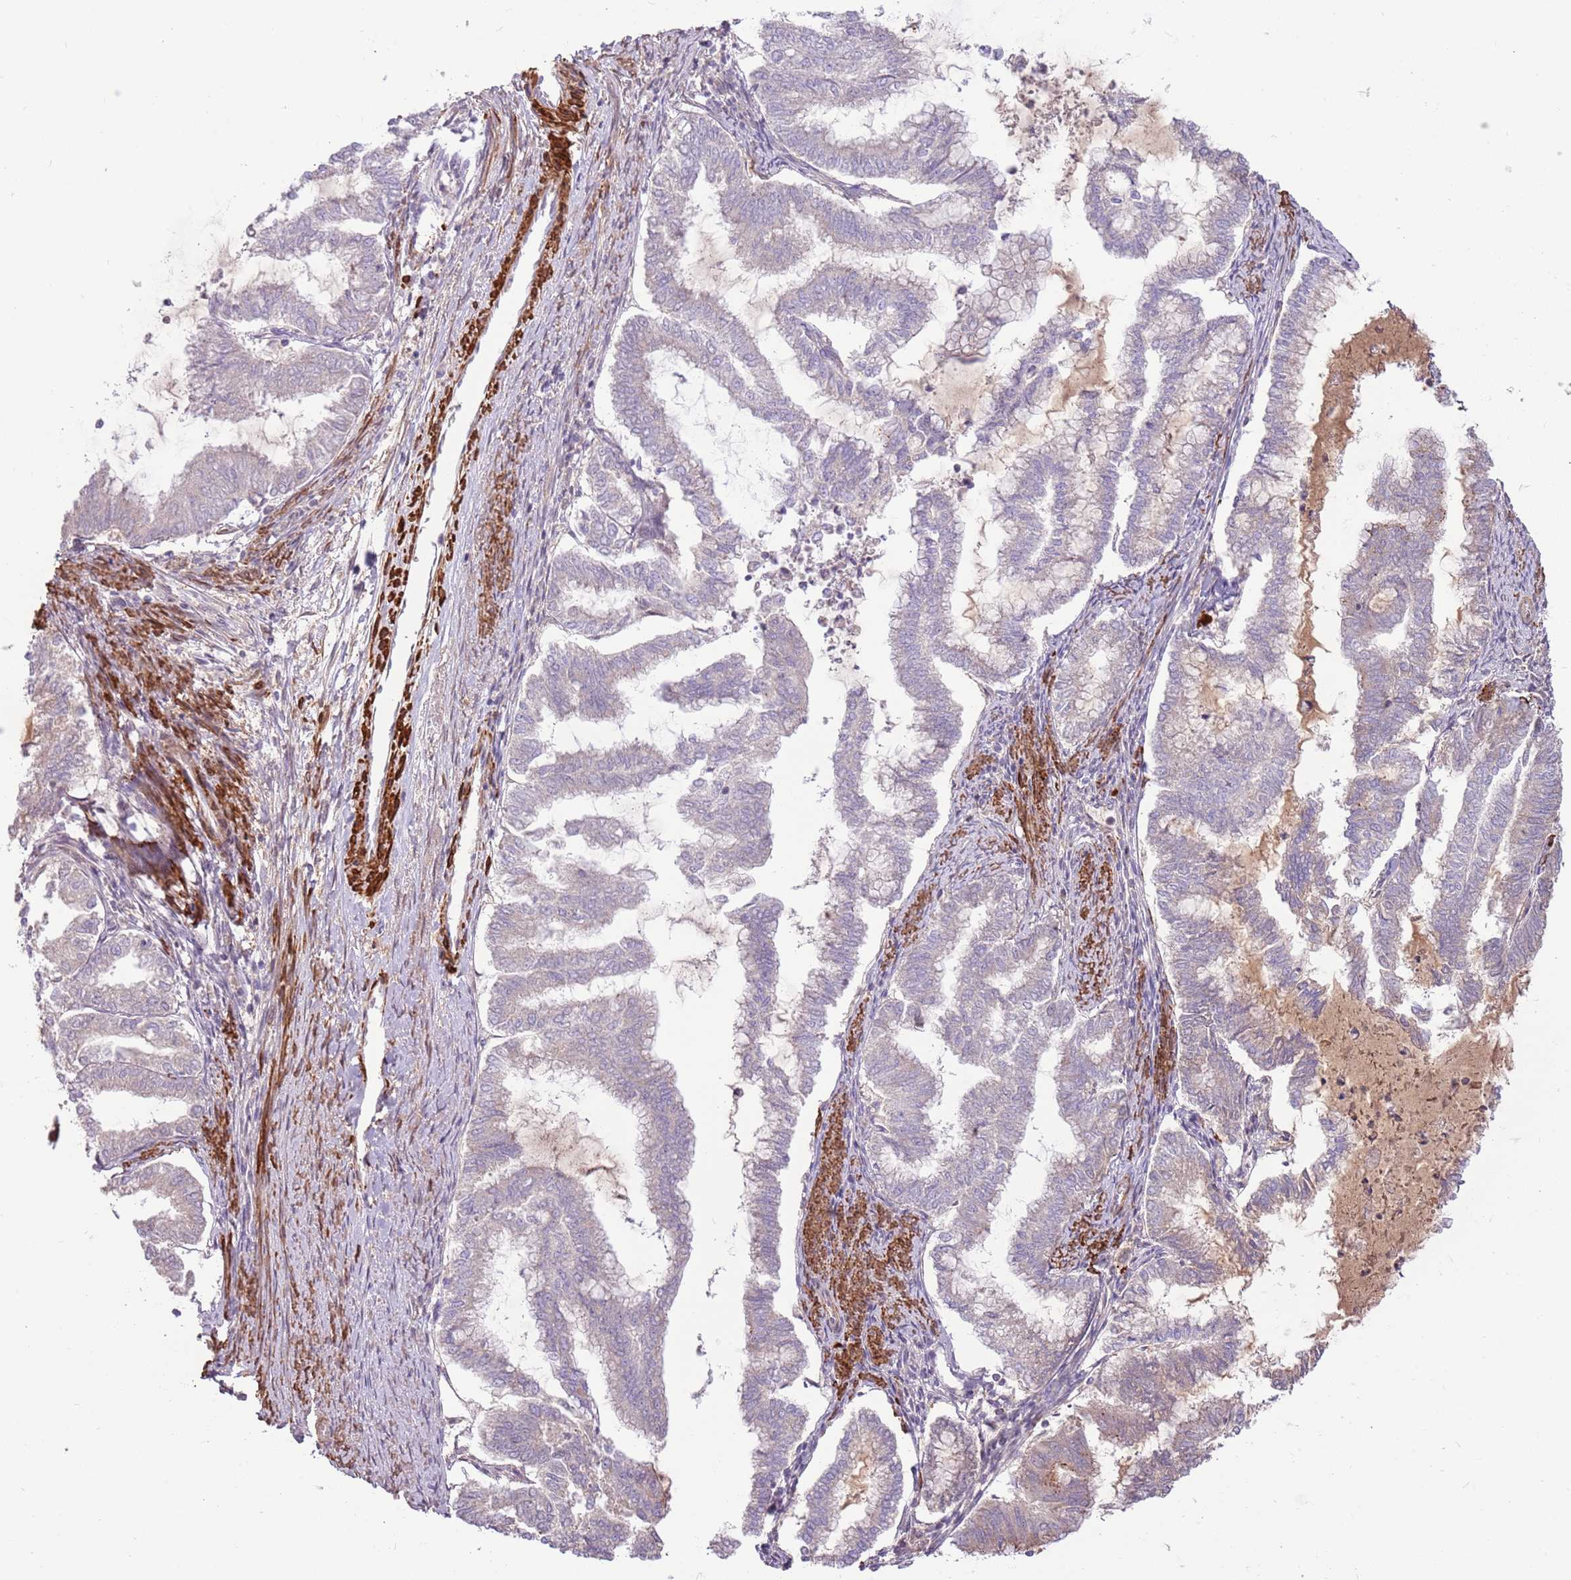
{"staining": {"intensity": "negative", "quantity": "none", "location": "none"}, "tissue": "endometrial cancer", "cell_type": "Tumor cells", "image_type": "cancer", "snomed": [{"axis": "morphology", "description": "Adenocarcinoma, NOS"}, {"axis": "topography", "description": "Endometrium"}], "caption": "This is an immunohistochemistry photomicrograph of human endometrial adenocarcinoma. There is no positivity in tumor cells.", "gene": "RNF128", "patient": {"sex": "female", "age": 79}}